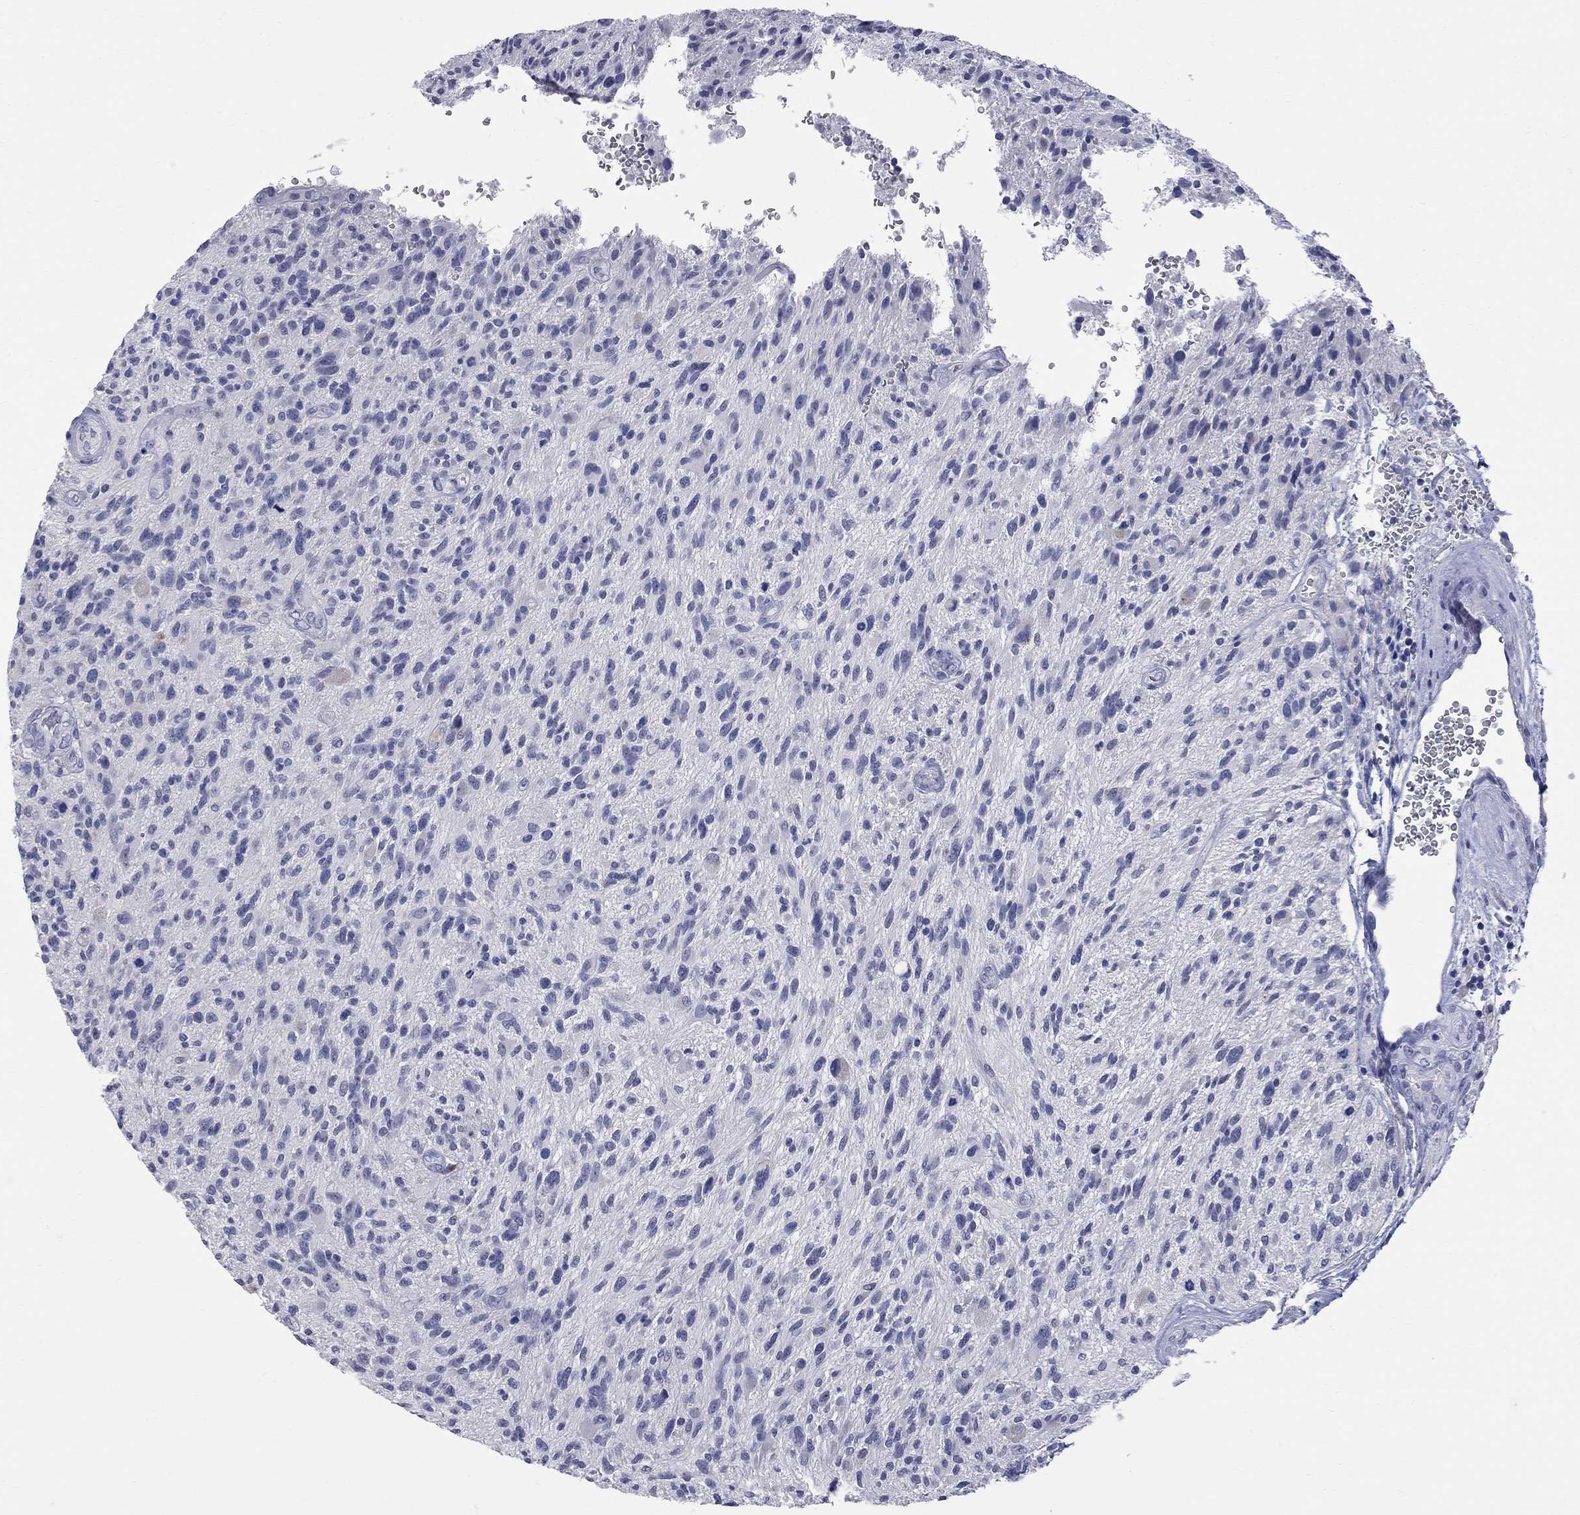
{"staining": {"intensity": "negative", "quantity": "none", "location": "none"}, "tissue": "glioma", "cell_type": "Tumor cells", "image_type": "cancer", "snomed": [{"axis": "morphology", "description": "Glioma, malignant, High grade"}, {"axis": "topography", "description": "Brain"}], "caption": "The histopathology image demonstrates no staining of tumor cells in malignant glioma (high-grade).", "gene": "FAM221B", "patient": {"sex": "male", "age": 47}}